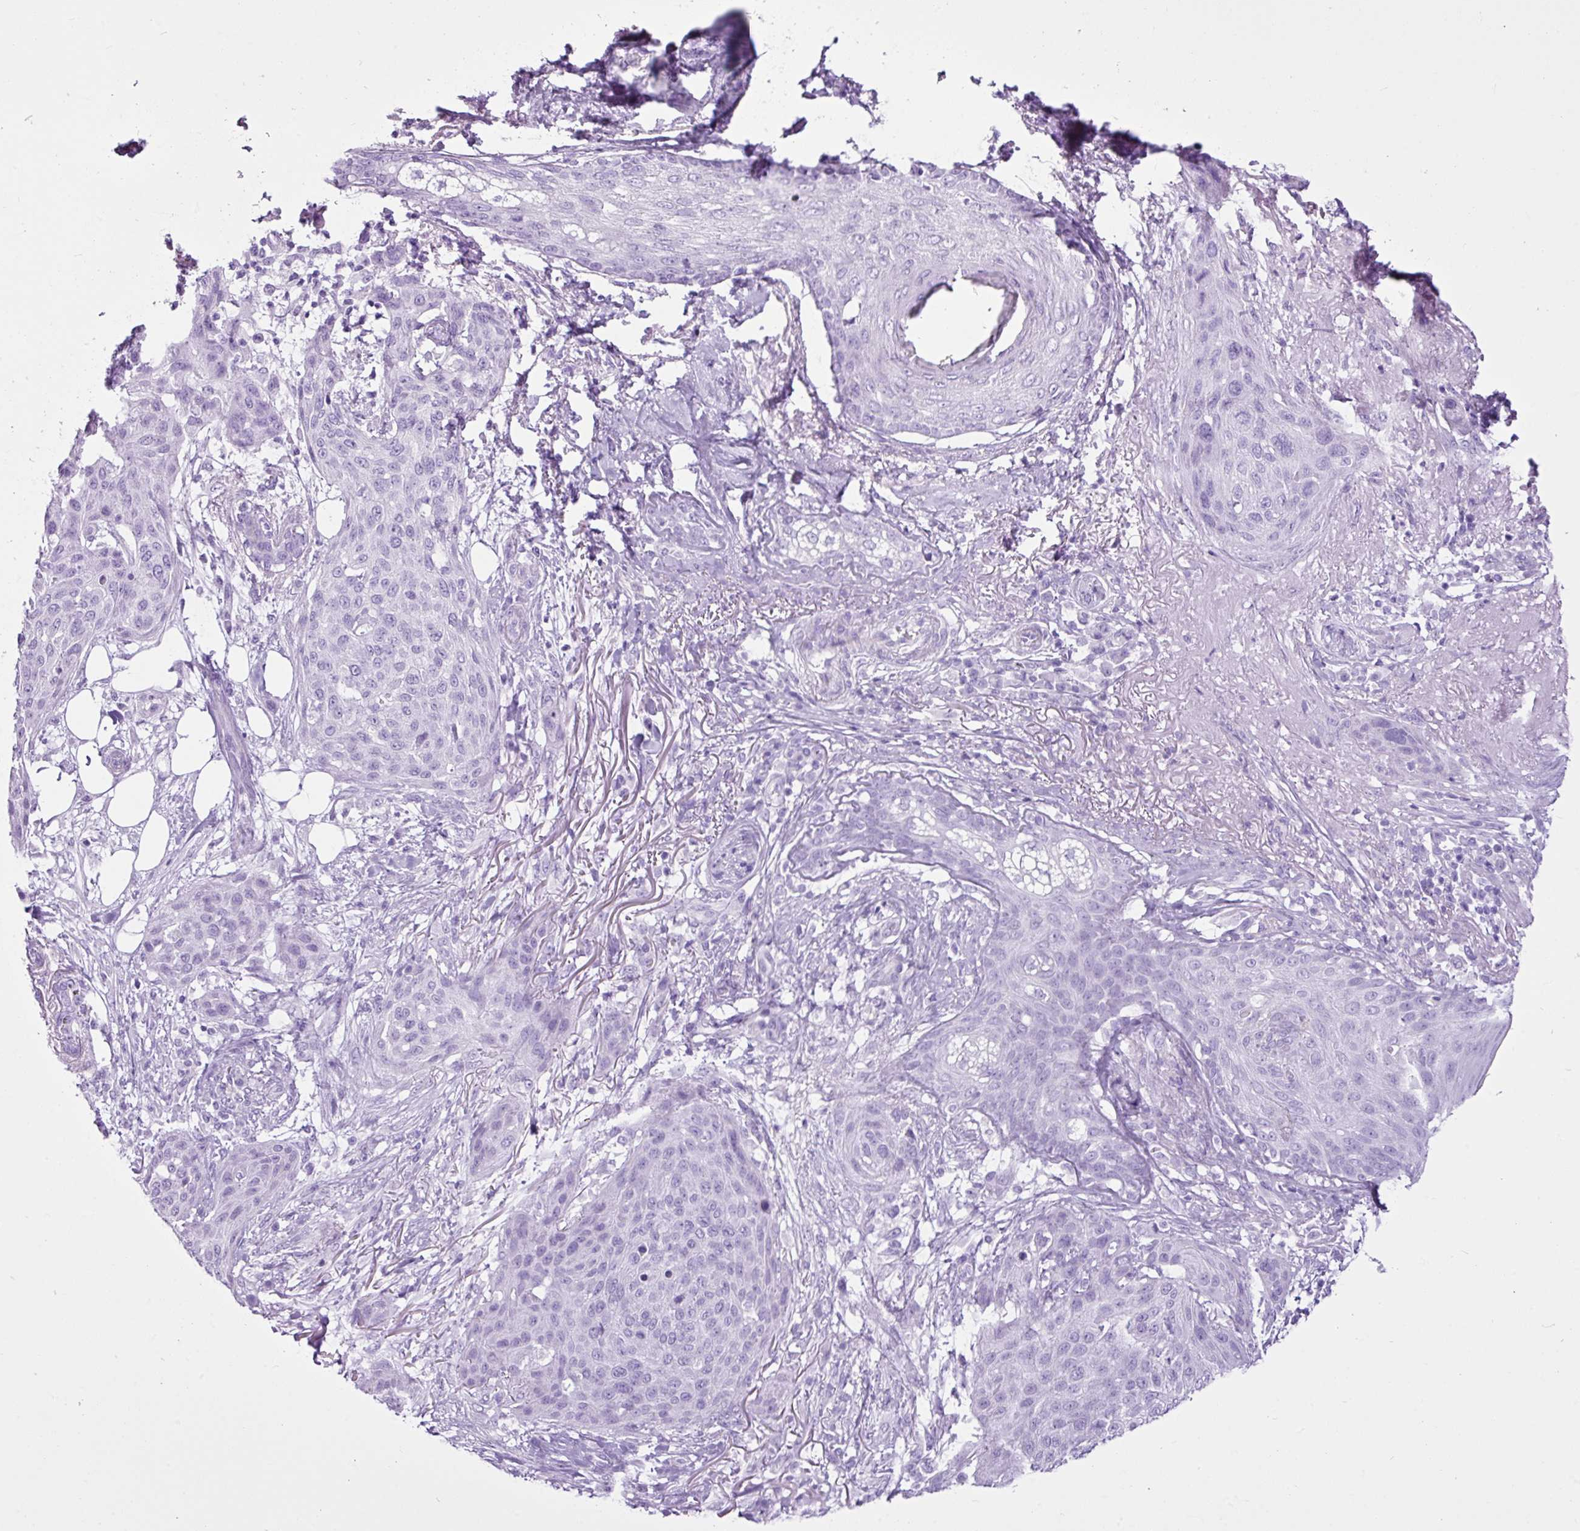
{"staining": {"intensity": "negative", "quantity": "none", "location": "none"}, "tissue": "skin cancer", "cell_type": "Tumor cells", "image_type": "cancer", "snomed": [{"axis": "morphology", "description": "Squamous cell carcinoma, NOS"}, {"axis": "topography", "description": "Skin"}], "caption": "Squamous cell carcinoma (skin) was stained to show a protein in brown. There is no significant staining in tumor cells.", "gene": "LILRB4", "patient": {"sex": "female", "age": 87}}